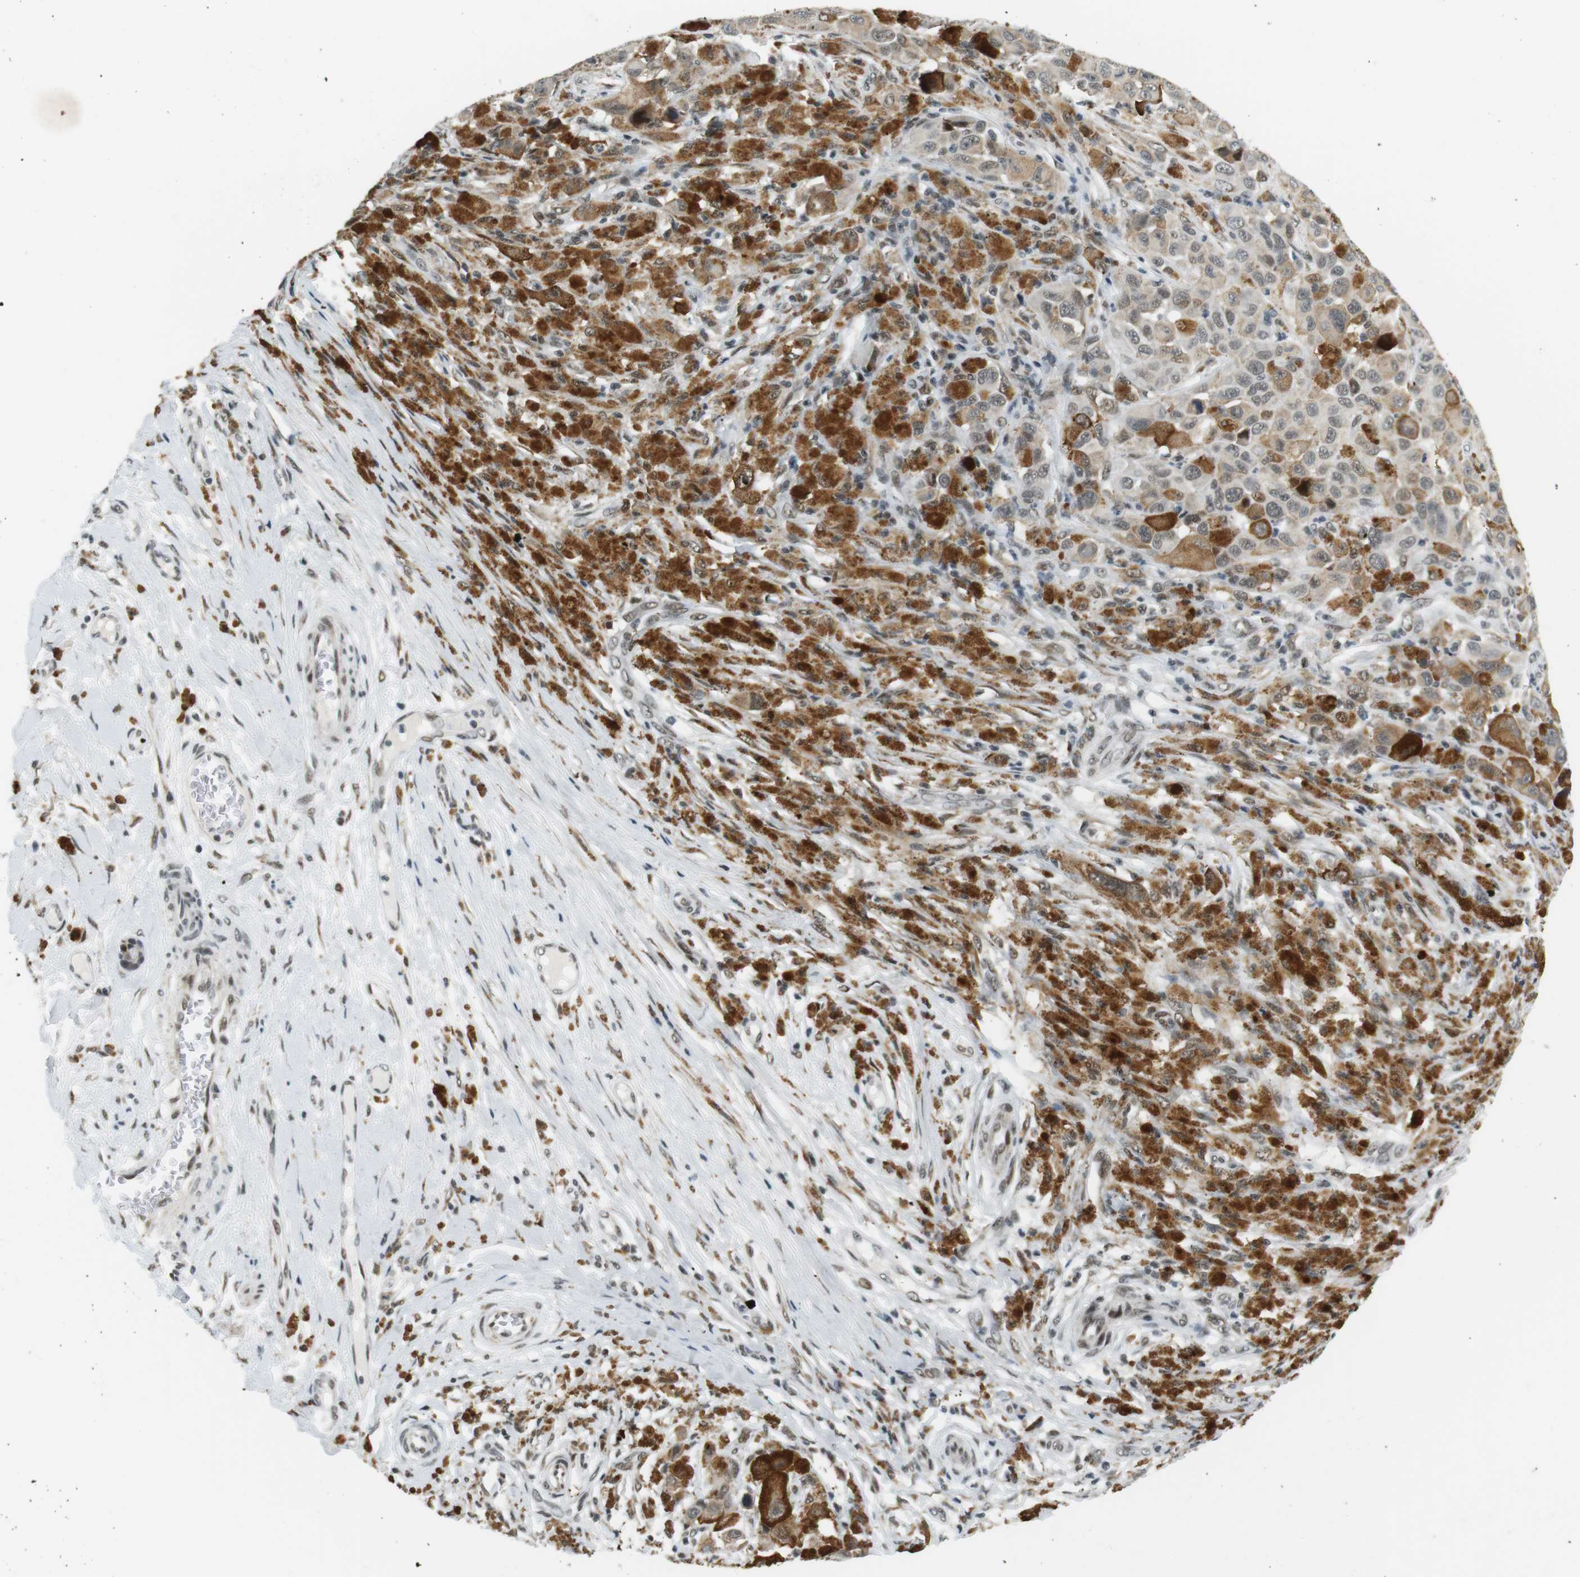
{"staining": {"intensity": "weak", "quantity": "25%-75%", "location": "cytoplasmic/membranous,nuclear"}, "tissue": "melanoma", "cell_type": "Tumor cells", "image_type": "cancer", "snomed": [{"axis": "morphology", "description": "Malignant melanoma, NOS"}, {"axis": "topography", "description": "Skin"}], "caption": "A low amount of weak cytoplasmic/membranous and nuclear staining is seen in approximately 25%-75% of tumor cells in malignant melanoma tissue.", "gene": "RNF38", "patient": {"sex": "male", "age": 96}}